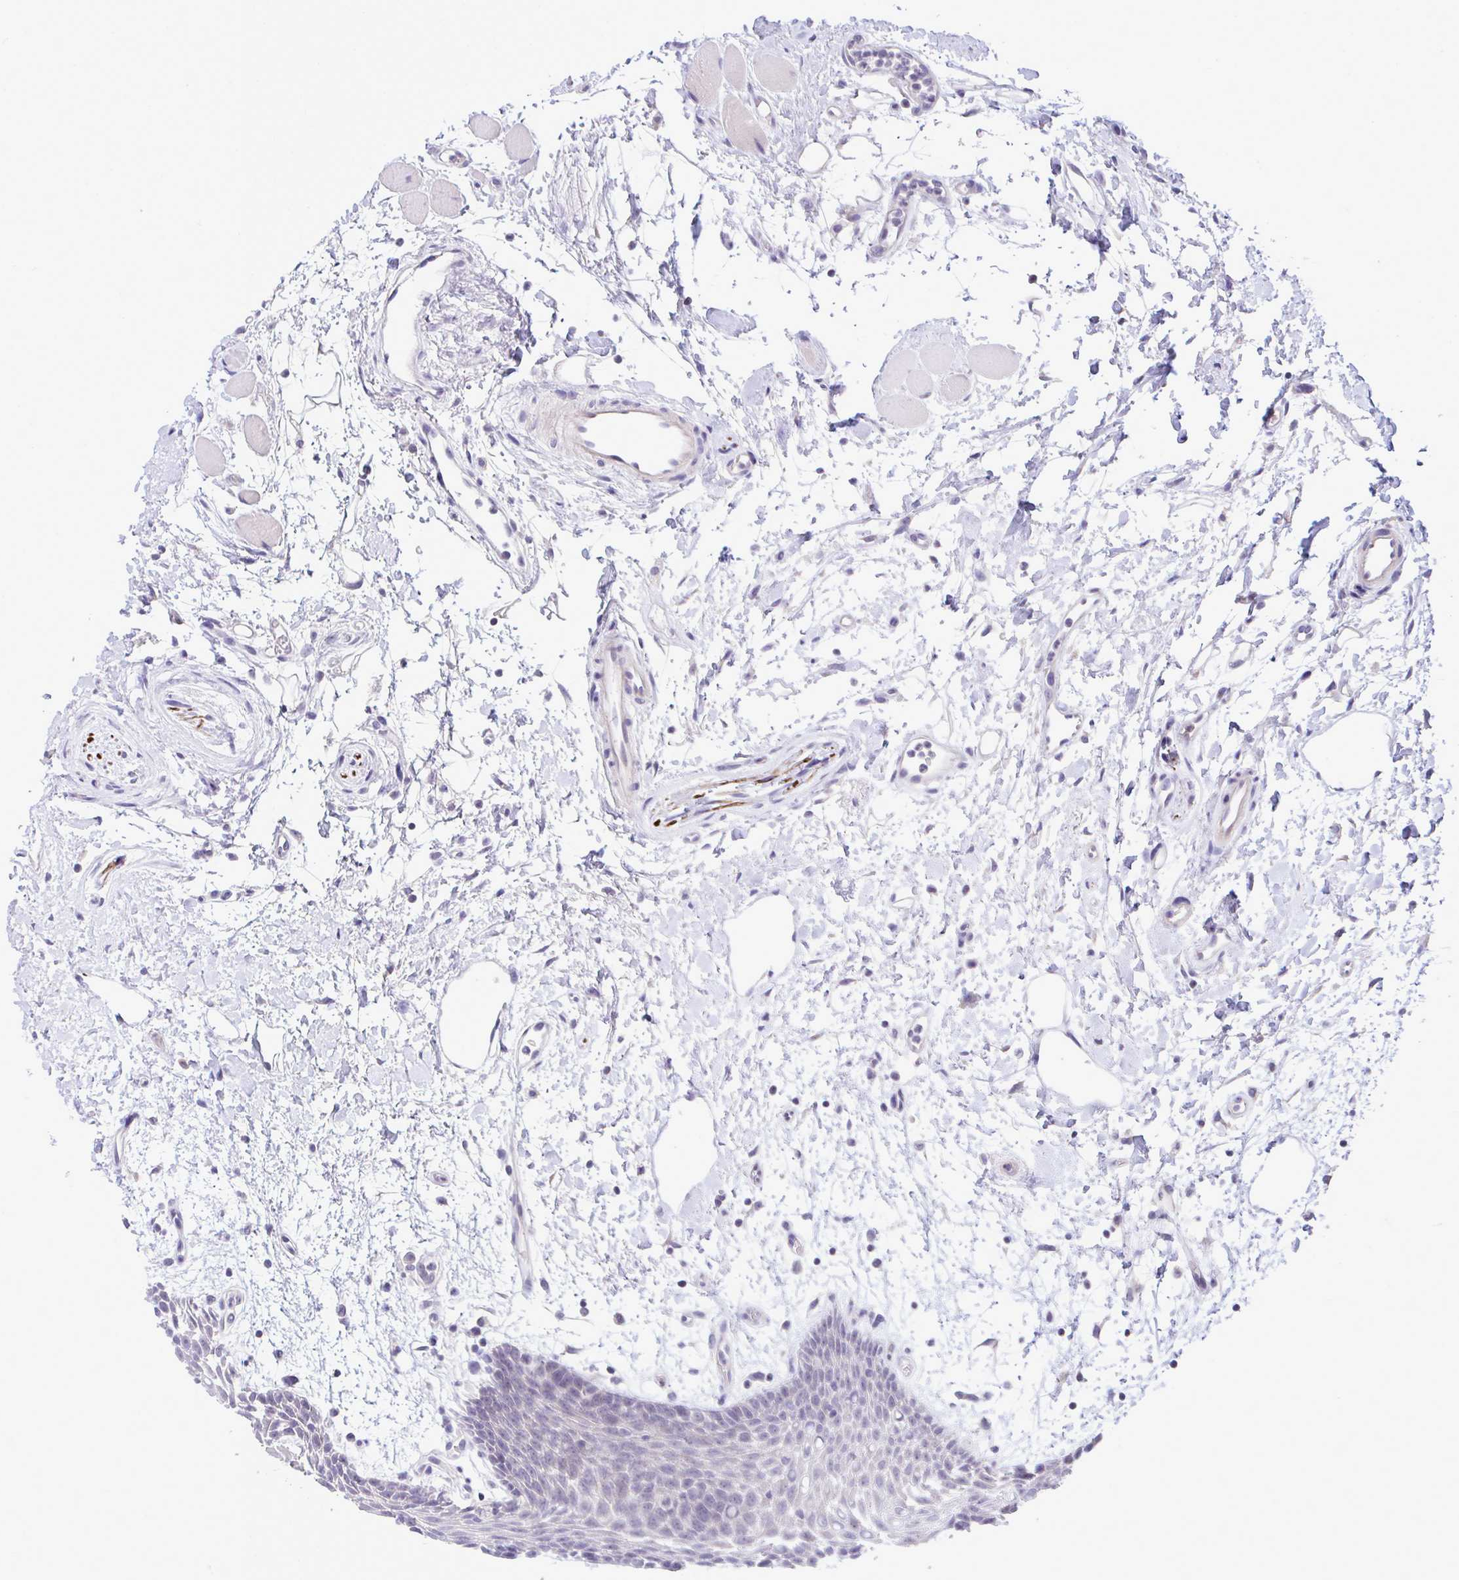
{"staining": {"intensity": "negative", "quantity": "none", "location": "none"}, "tissue": "oral mucosa", "cell_type": "Squamous epithelial cells", "image_type": "normal", "snomed": [{"axis": "morphology", "description": "Normal tissue, NOS"}, {"axis": "topography", "description": "Oral tissue"}], "caption": "Protein analysis of normal oral mucosa exhibits no significant staining in squamous epithelial cells. (DAB IHC visualized using brightfield microscopy, high magnification).", "gene": "PIGK", "patient": {"sex": "female", "age": 59}}